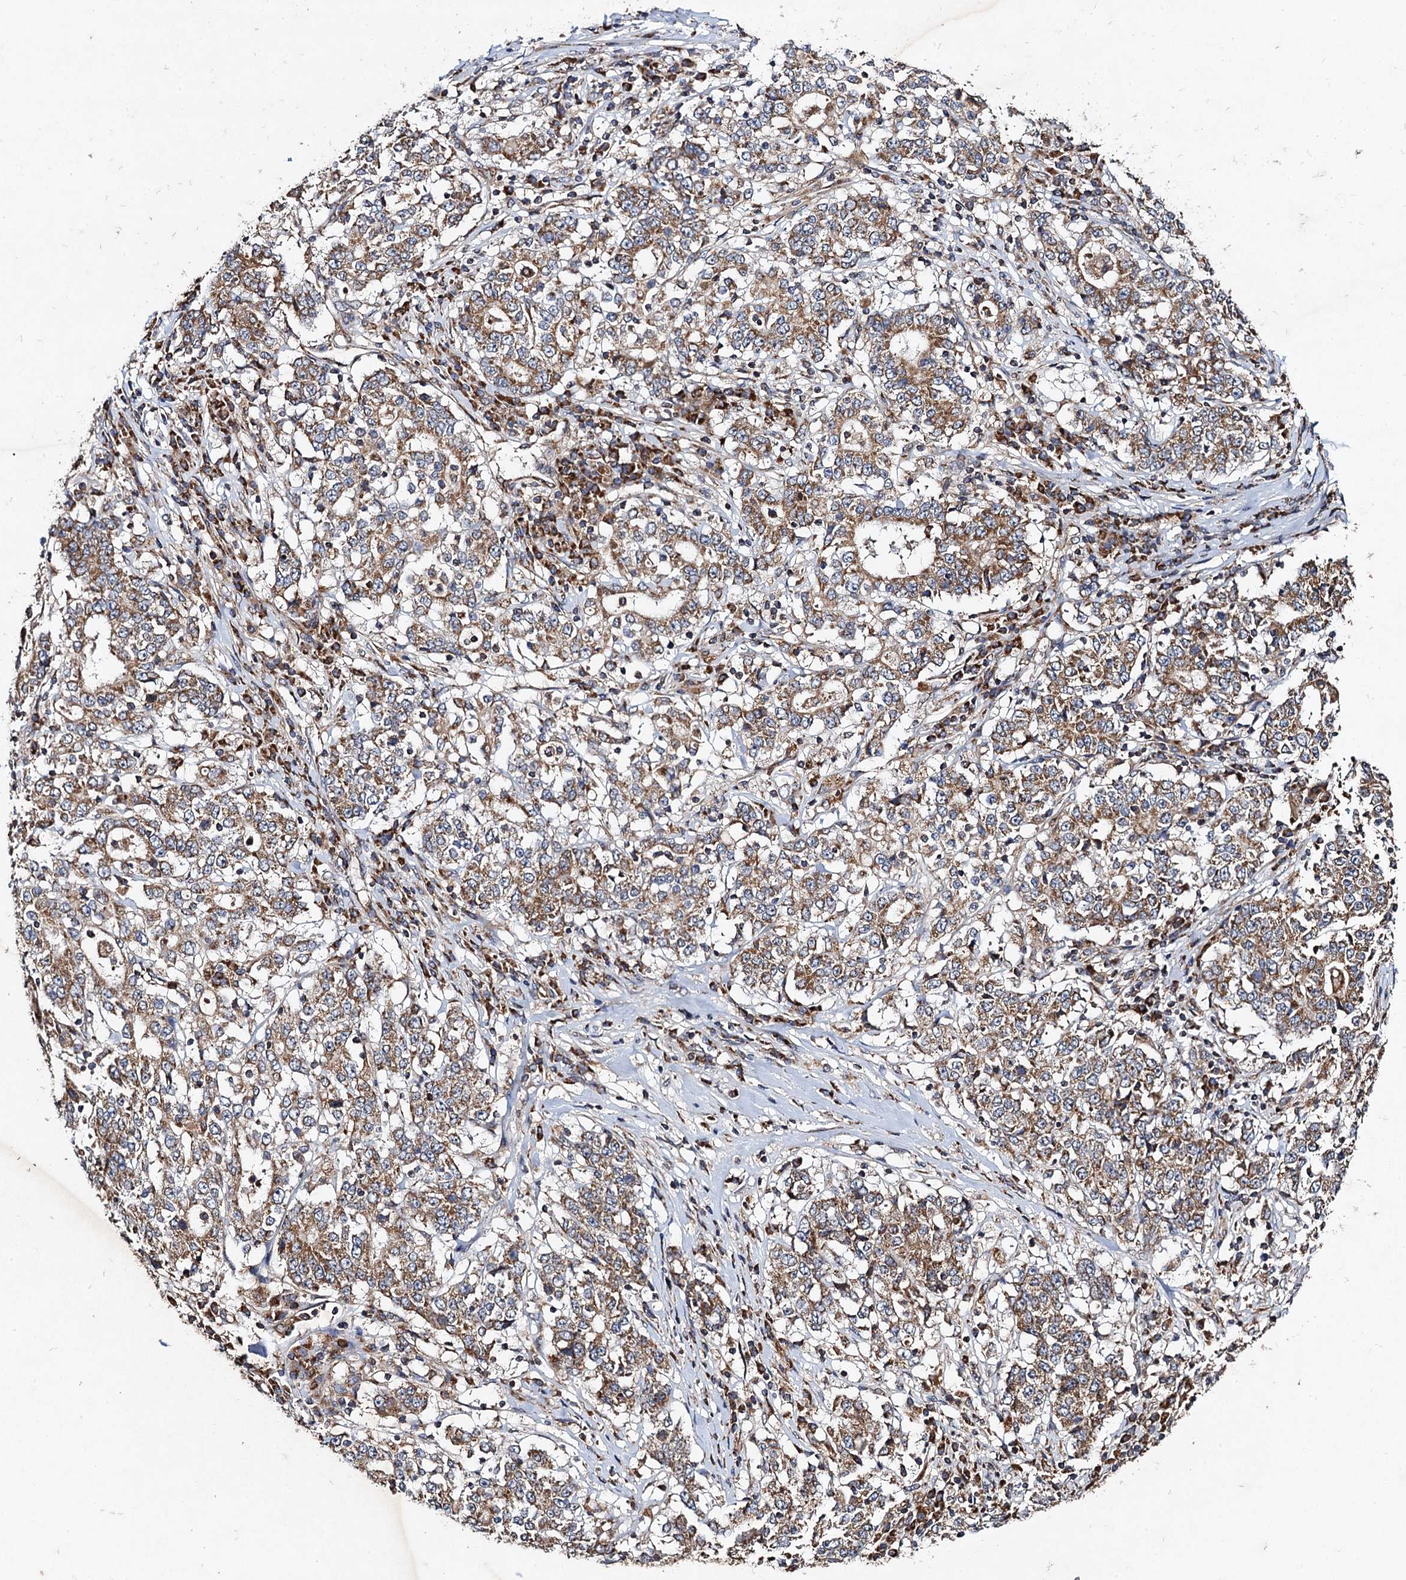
{"staining": {"intensity": "moderate", "quantity": ">75%", "location": "cytoplasmic/membranous"}, "tissue": "stomach cancer", "cell_type": "Tumor cells", "image_type": "cancer", "snomed": [{"axis": "morphology", "description": "Adenocarcinoma, NOS"}, {"axis": "topography", "description": "Stomach"}], "caption": "Stomach cancer stained for a protein demonstrates moderate cytoplasmic/membranous positivity in tumor cells. (IHC, brightfield microscopy, high magnification).", "gene": "NDUFA13", "patient": {"sex": "male", "age": 59}}